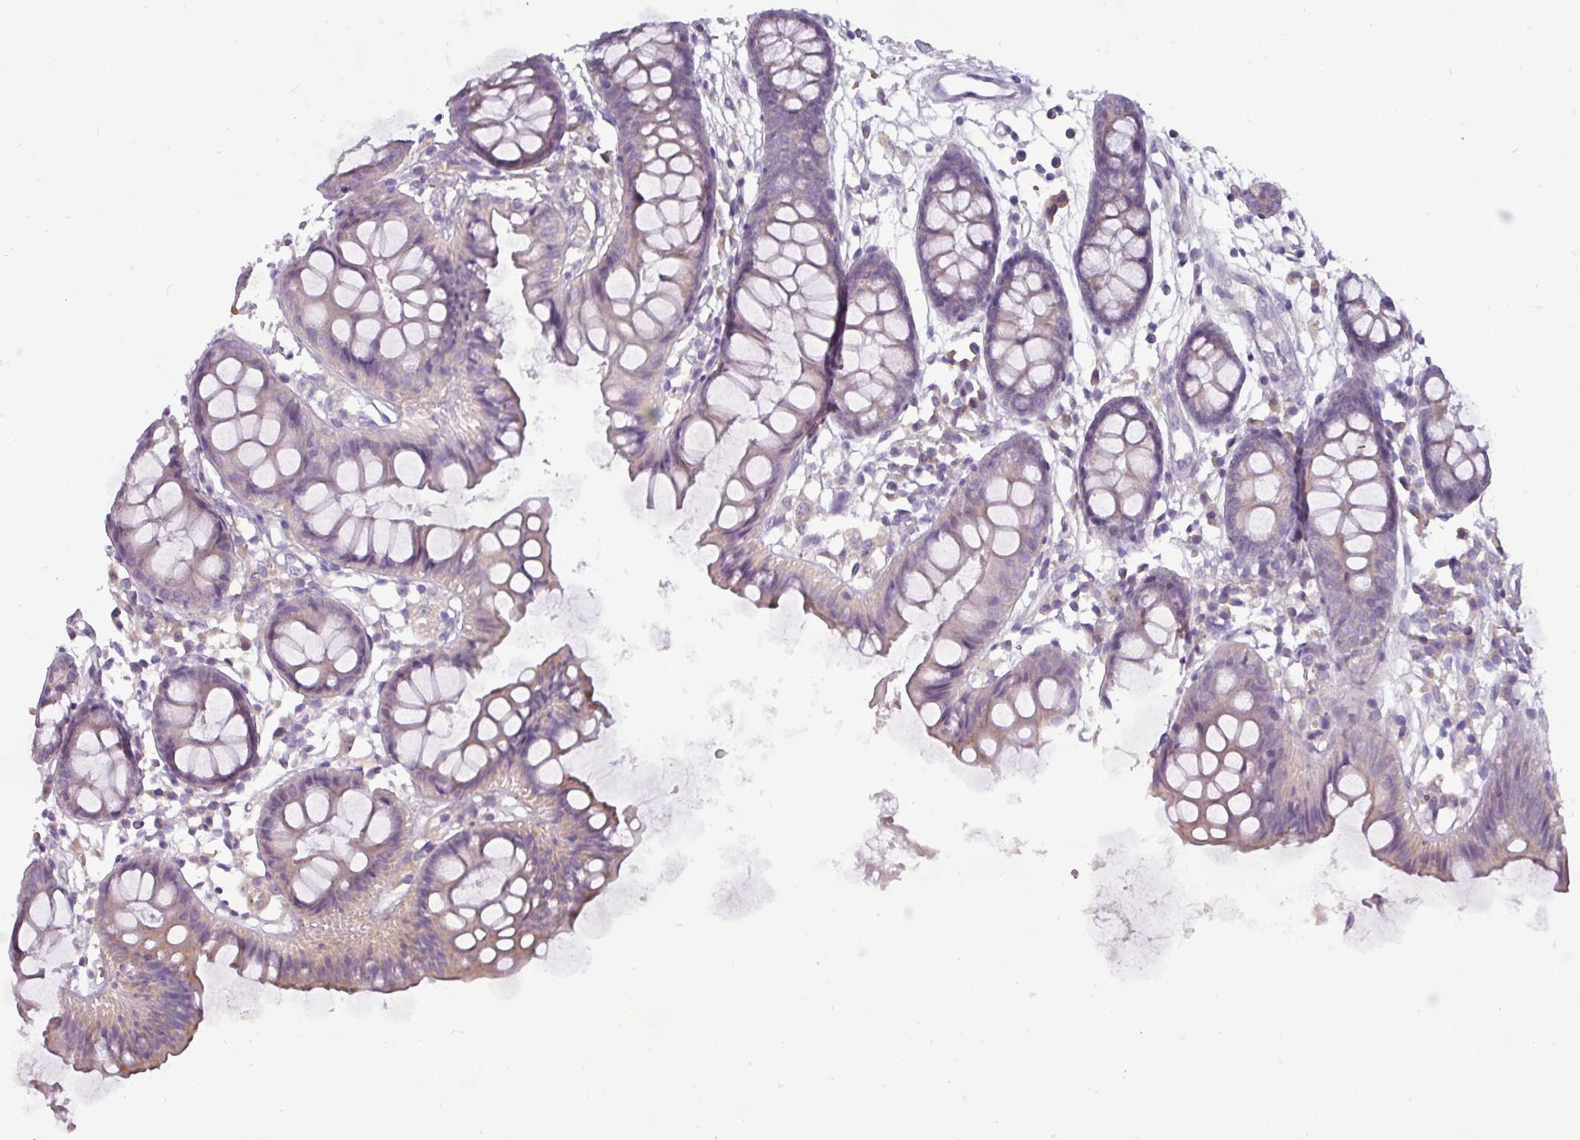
{"staining": {"intensity": "negative", "quantity": "none", "location": "none"}, "tissue": "colon", "cell_type": "Endothelial cells", "image_type": "normal", "snomed": [{"axis": "morphology", "description": "Normal tissue, NOS"}, {"axis": "topography", "description": "Colon"}], "caption": "Immunohistochemistry micrograph of unremarkable colon: human colon stained with DAB demonstrates no significant protein positivity in endothelial cells.", "gene": "DNAAF9", "patient": {"sex": "female", "age": 84}}